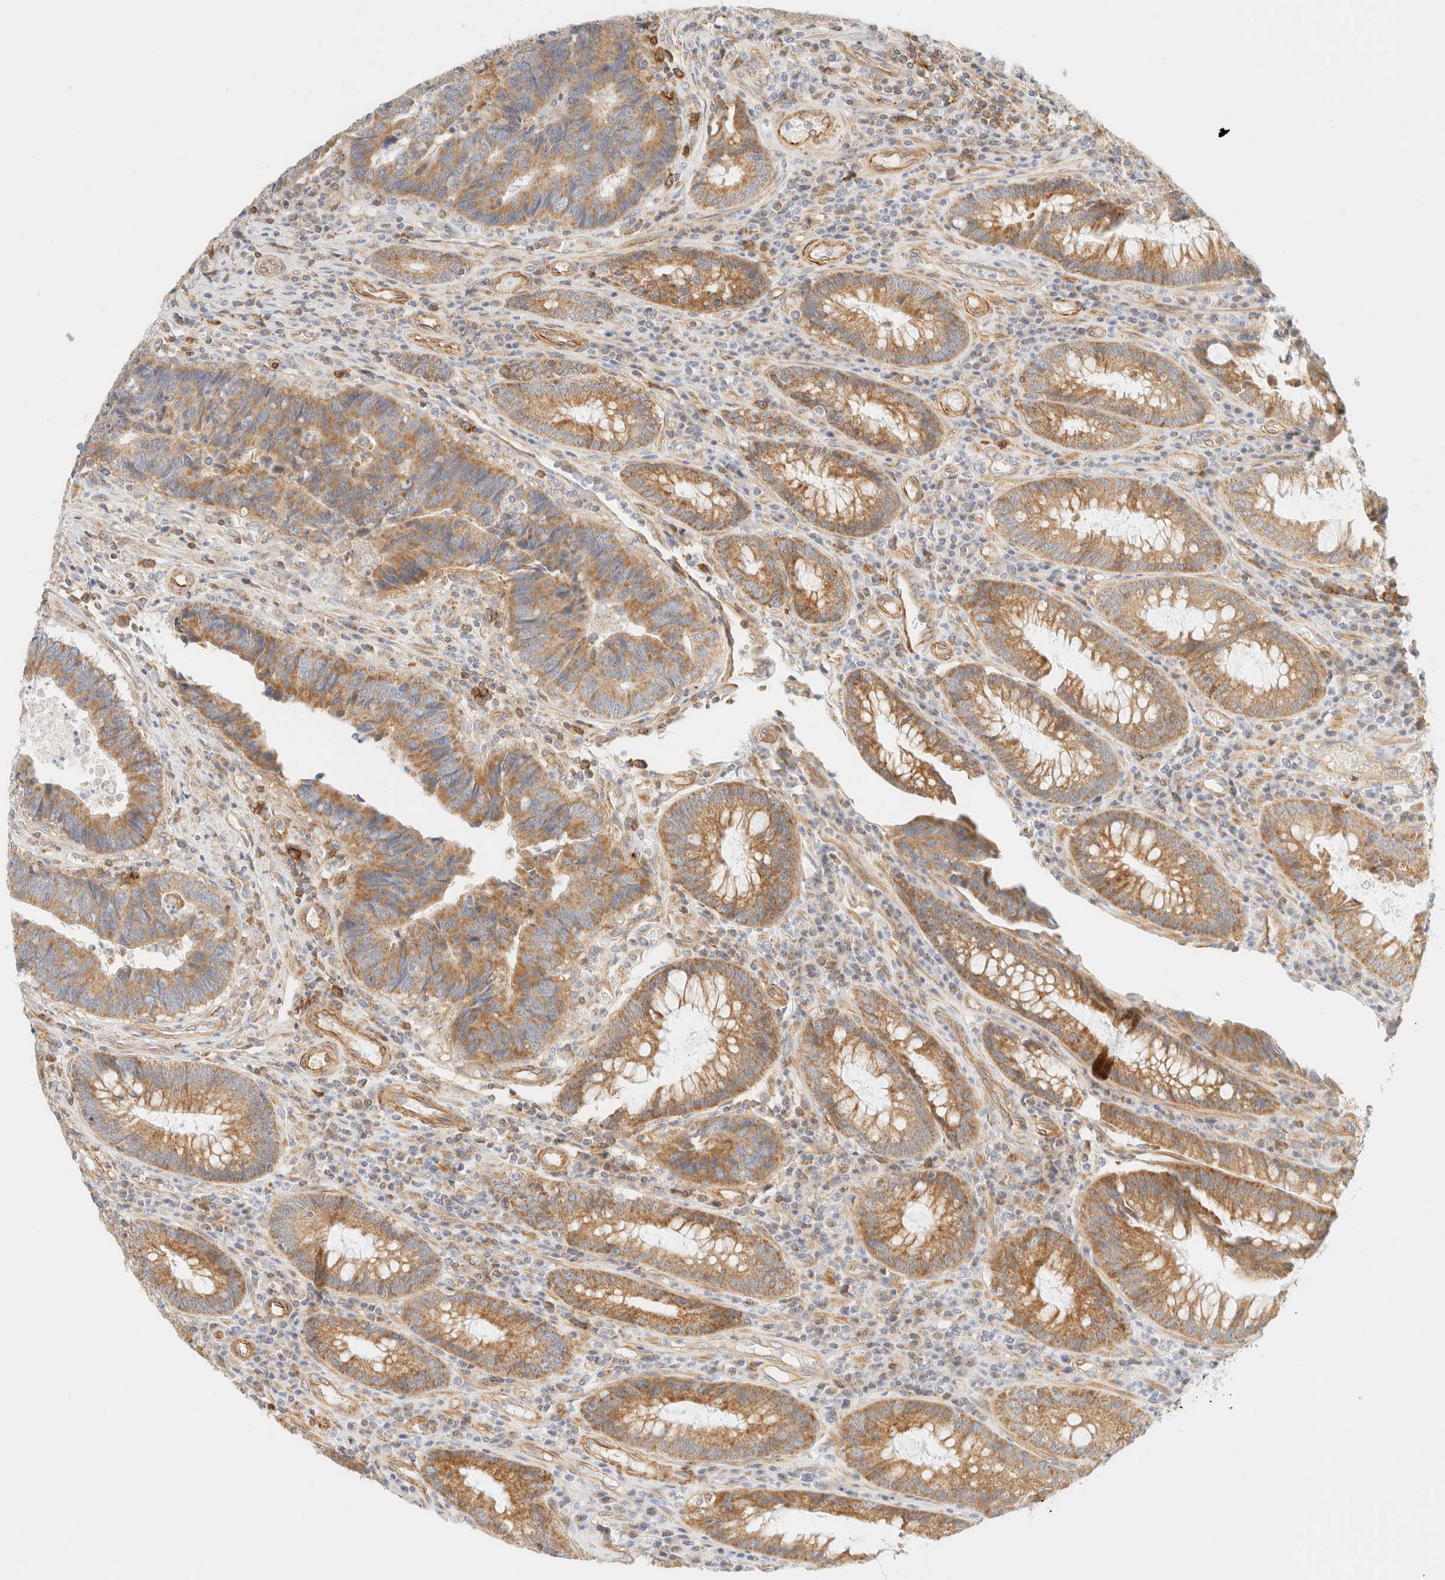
{"staining": {"intensity": "moderate", "quantity": ">75%", "location": "cytoplasmic/membranous"}, "tissue": "colorectal cancer", "cell_type": "Tumor cells", "image_type": "cancer", "snomed": [{"axis": "morphology", "description": "Adenocarcinoma, NOS"}, {"axis": "topography", "description": "Rectum"}], "caption": "Immunohistochemistry (DAB (3,3'-diaminobenzidine)) staining of colorectal cancer (adenocarcinoma) exhibits moderate cytoplasmic/membranous protein positivity in approximately >75% of tumor cells. (IHC, brightfield microscopy, high magnification).", "gene": "MRM3", "patient": {"sex": "male", "age": 84}}